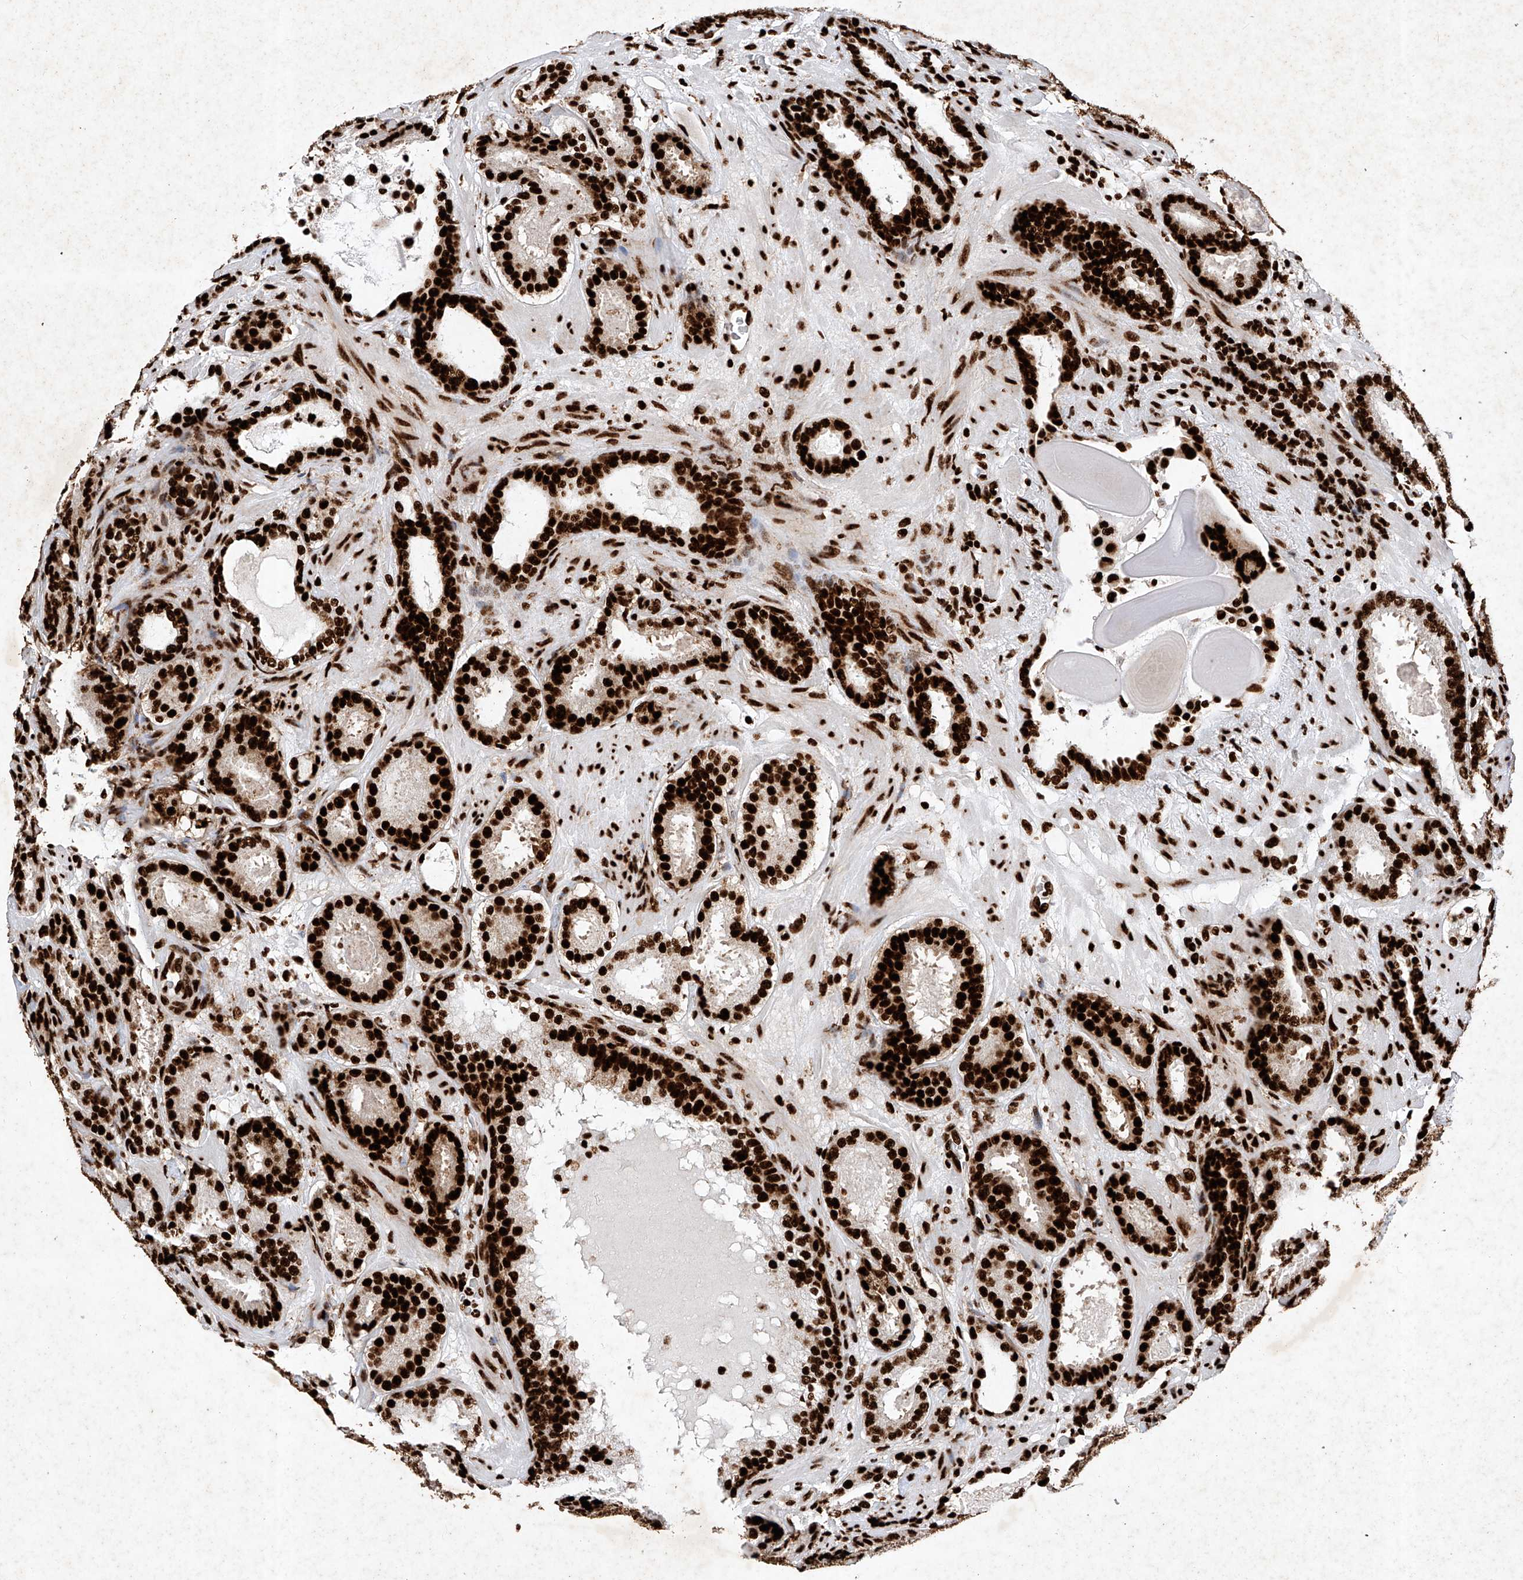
{"staining": {"intensity": "strong", "quantity": ">75%", "location": "nuclear"}, "tissue": "prostate cancer", "cell_type": "Tumor cells", "image_type": "cancer", "snomed": [{"axis": "morphology", "description": "Adenocarcinoma, Low grade"}, {"axis": "topography", "description": "Prostate"}], "caption": "High-magnification brightfield microscopy of prostate low-grade adenocarcinoma stained with DAB (brown) and counterstained with hematoxylin (blue). tumor cells exhibit strong nuclear staining is seen in about>75% of cells.", "gene": "SRSF6", "patient": {"sex": "male", "age": 69}}